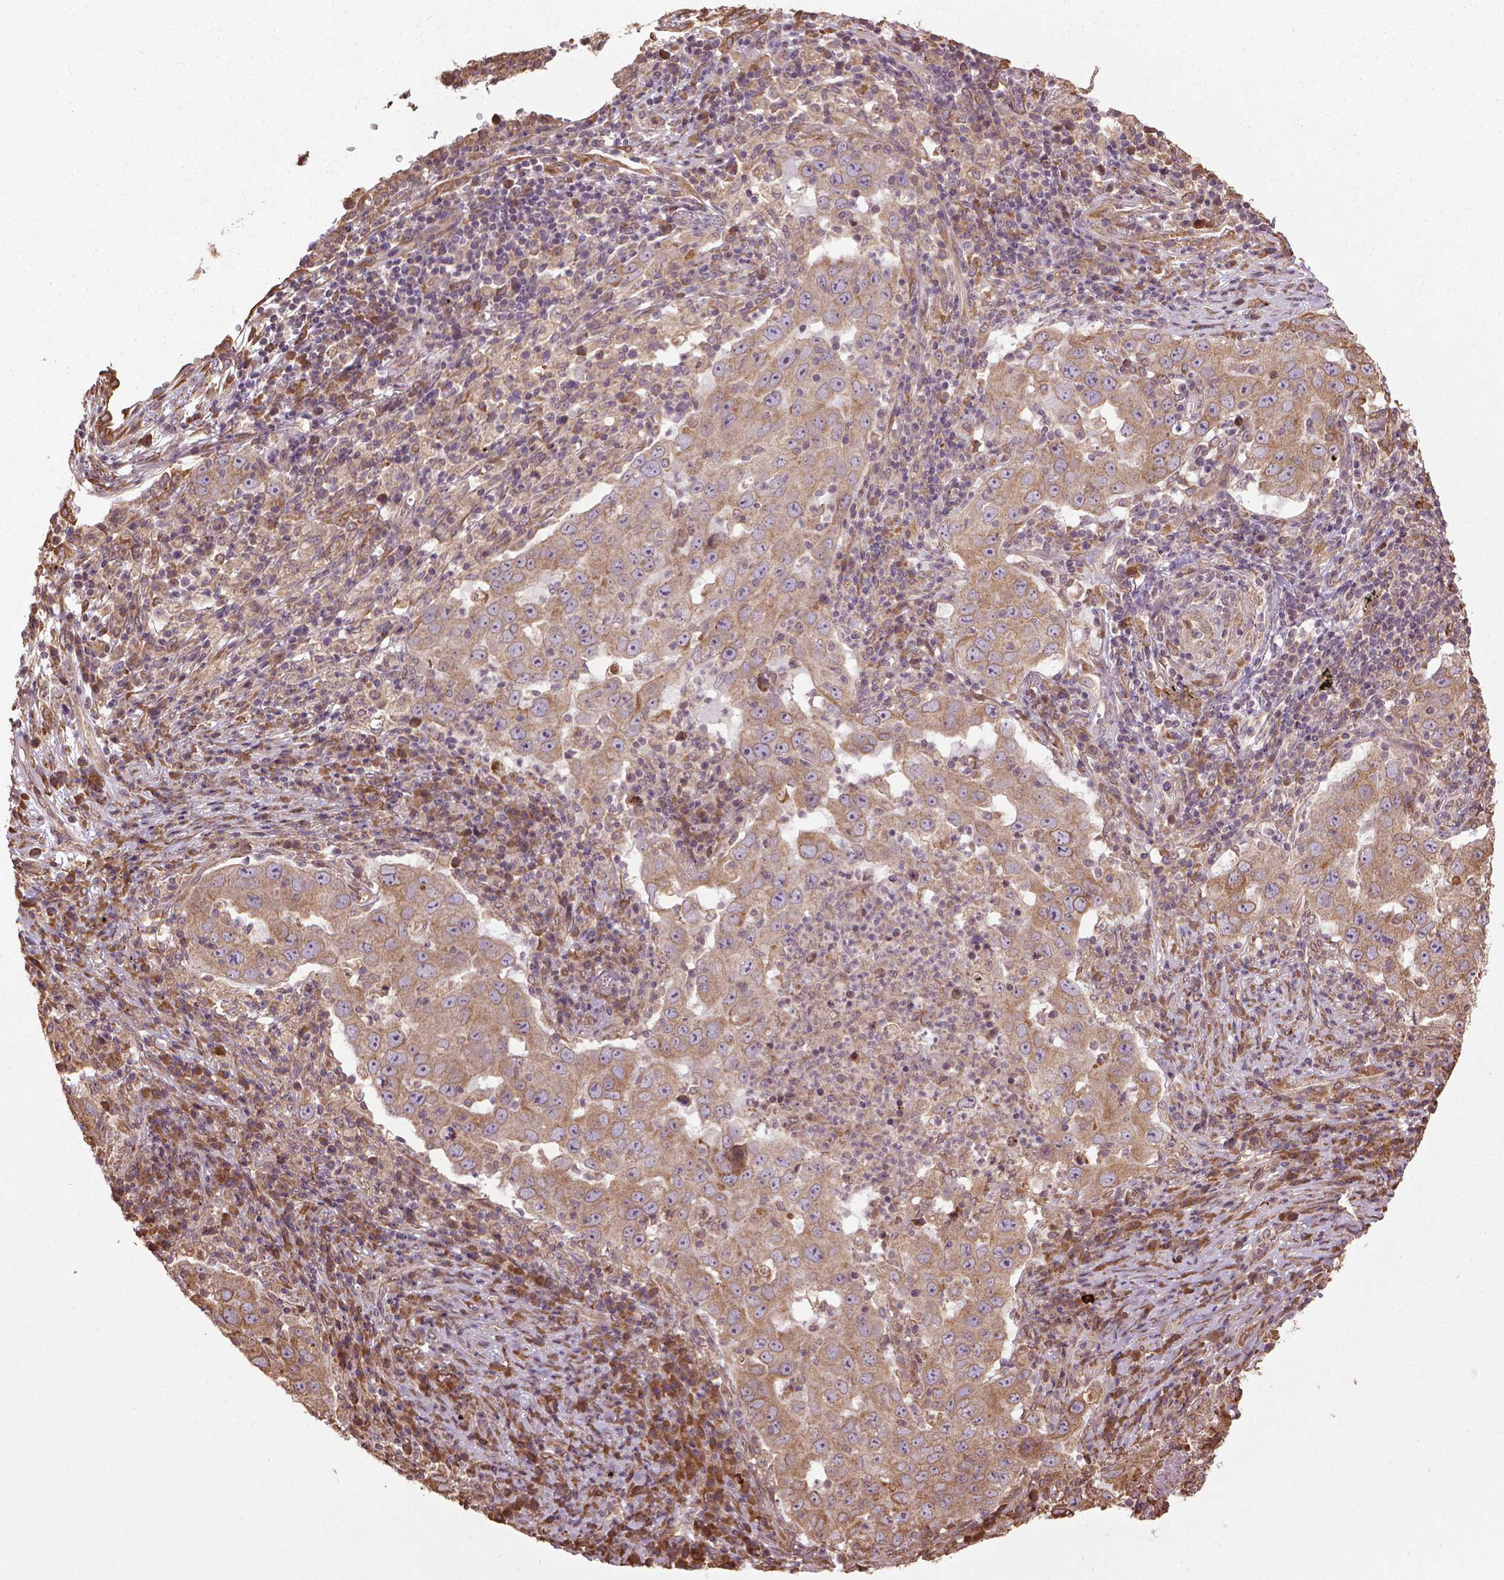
{"staining": {"intensity": "moderate", "quantity": ">75%", "location": "cytoplasmic/membranous"}, "tissue": "lung cancer", "cell_type": "Tumor cells", "image_type": "cancer", "snomed": [{"axis": "morphology", "description": "Adenocarcinoma, NOS"}, {"axis": "topography", "description": "Lung"}], "caption": "Immunohistochemistry (IHC) photomicrograph of neoplastic tissue: adenocarcinoma (lung) stained using immunohistochemistry exhibits medium levels of moderate protein expression localized specifically in the cytoplasmic/membranous of tumor cells, appearing as a cytoplasmic/membranous brown color.", "gene": "GAS1", "patient": {"sex": "male", "age": 73}}